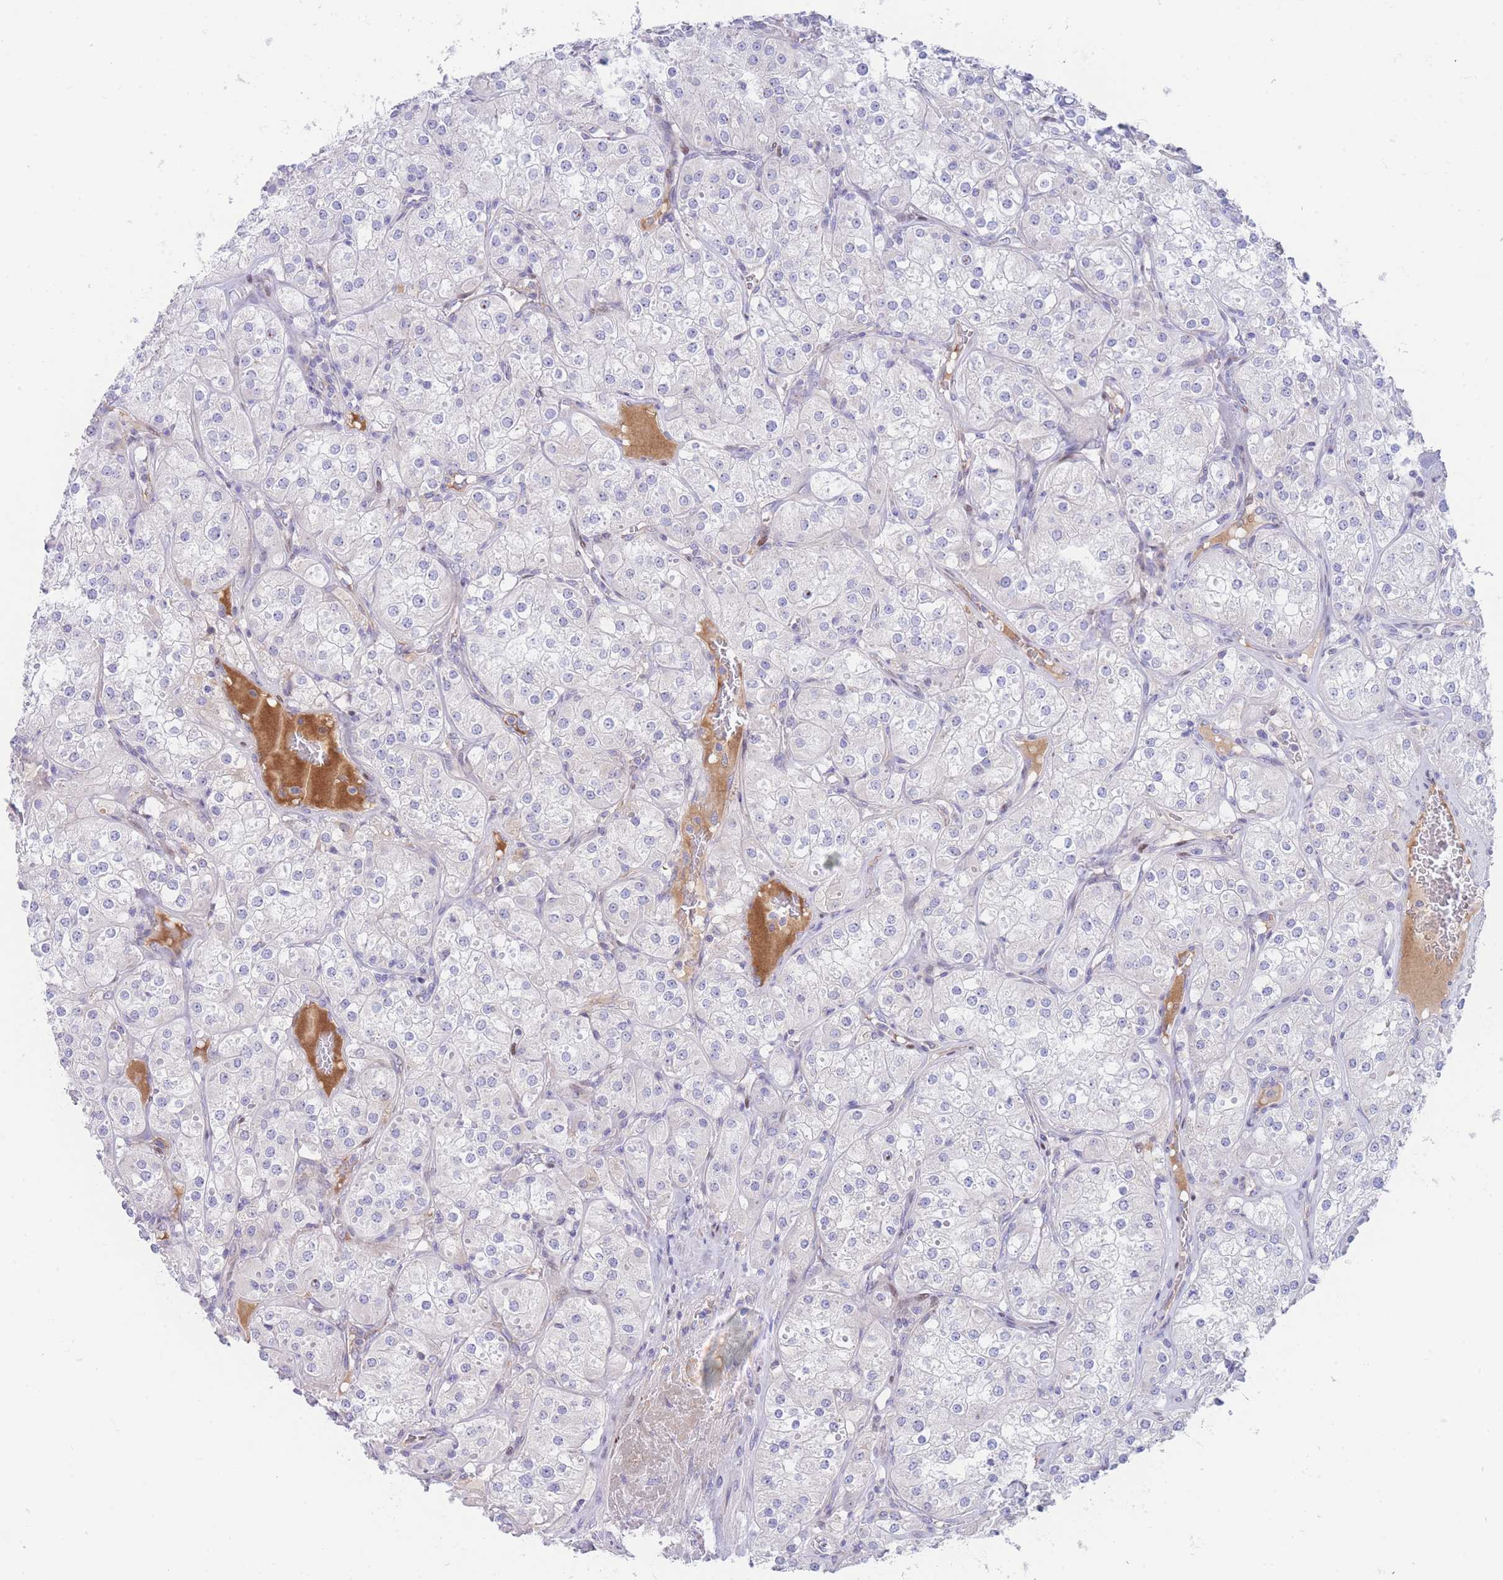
{"staining": {"intensity": "negative", "quantity": "none", "location": "none"}, "tissue": "renal cancer", "cell_type": "Tumor cells", "image_type": "cancer", "snomed": [{"axis": "morphology", "description": "Adenocarcinoma, NOS"}, {"axis": "topography", "description": "Kidney"}], "caption": "Tumor cells show no significant staining in adenocarcinoma (renal).", "gene": "GPAM", "patient": {"sex": "male", "age": 77}}